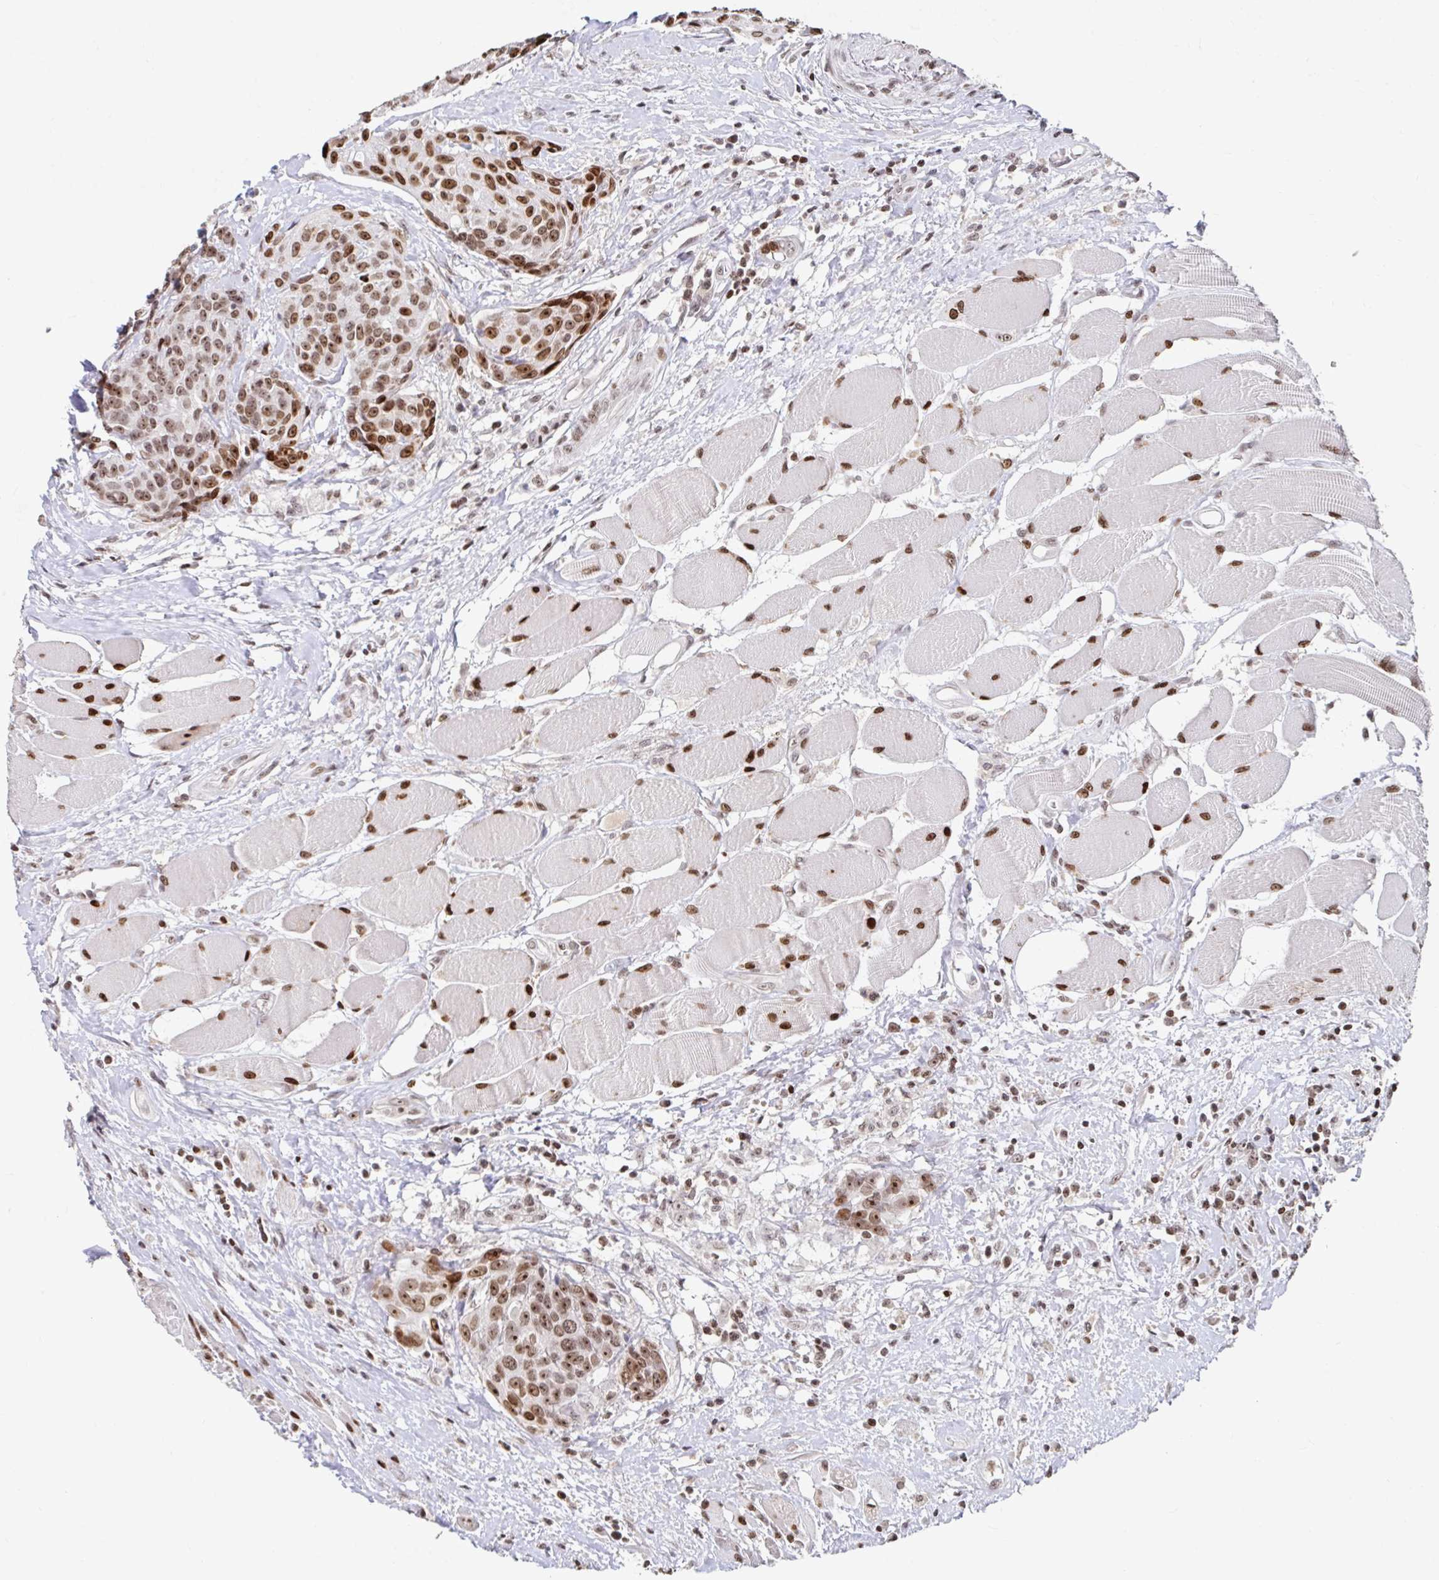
{"staining": {"intensity": "moderate", "quantity": ">75%", "location": "nuclear"}, "tissue": "head and neck cancer", "cell_type": "Tumor cells", "image_type": "cancer", "snomed": [{"axis": "morphology", "description": "Squamous cell carcinoma, NOS"}, {"axis": "topography", "description": "Oral tissue"}, {"axis": "topography", "description": "Head-Neck"}], "caption": "Head and neck cancer (squamous cell carcinoma) stained with a protein marker reveals moderate staining in tumor cells.", "gene": "C19orf53", "patient": {"sex": "male", "age": 64}}